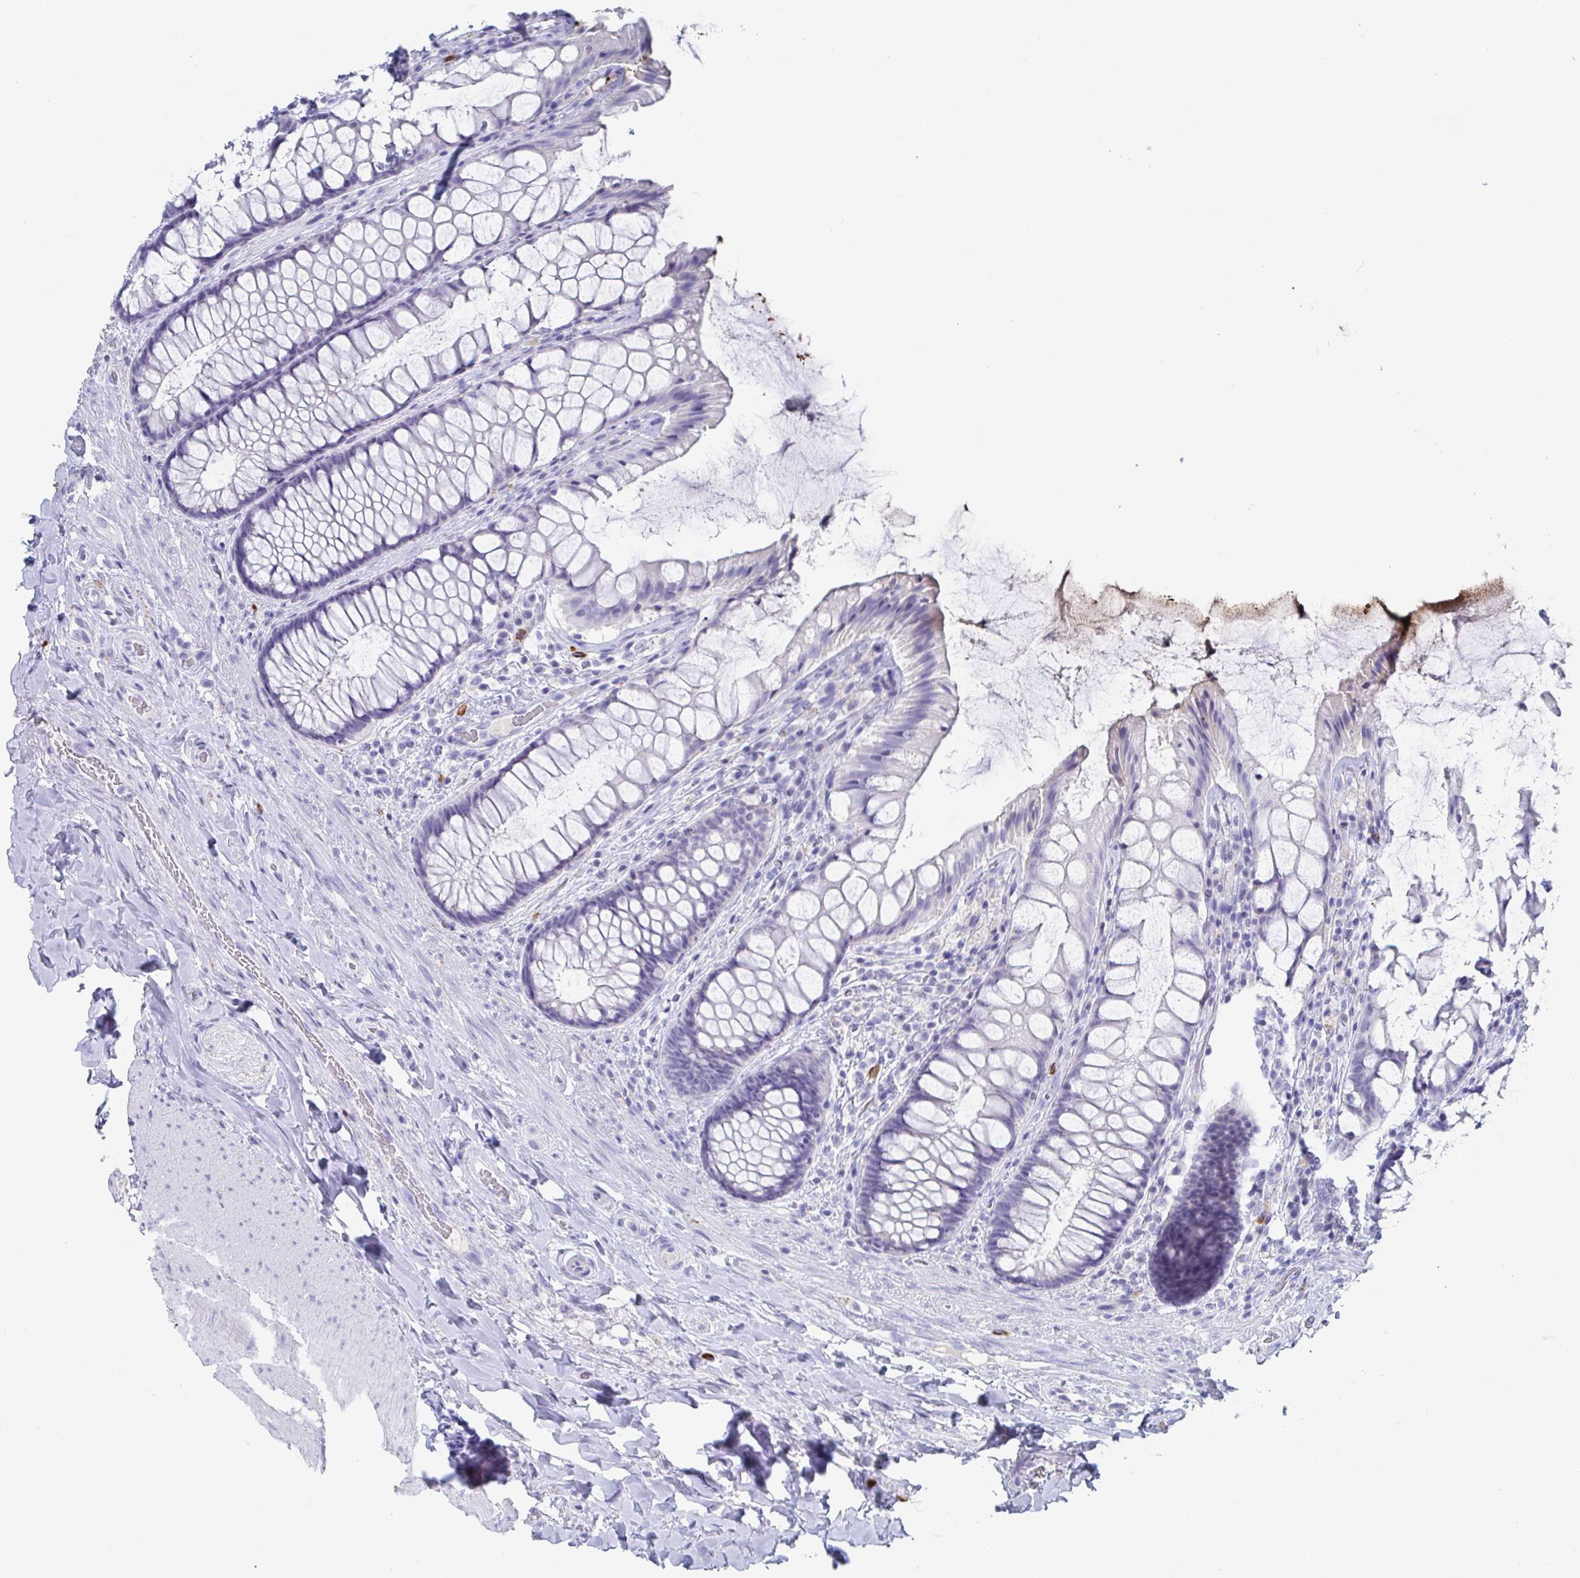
{"staining": {"intensity": "negative", "quantity": "none", "location": "none"}, "tissue": "rectum", "cell_type": "Glandular cells", "image_type": "normal", "snomed": [{"axis": "morphology", "description": "Normal tissue, NOS"}, {"axis": "topography", "description": "Rectum"}], "caption": "There is no significant staining in glandular cells of rectum. (Brightfield microscopy of DAB (3,3'-diaminobenzidine) immunohistochemistry (IHC) at high magnification).", "gene": "PLA2G1B", "patient": {"sex": "female", "age": 58}}